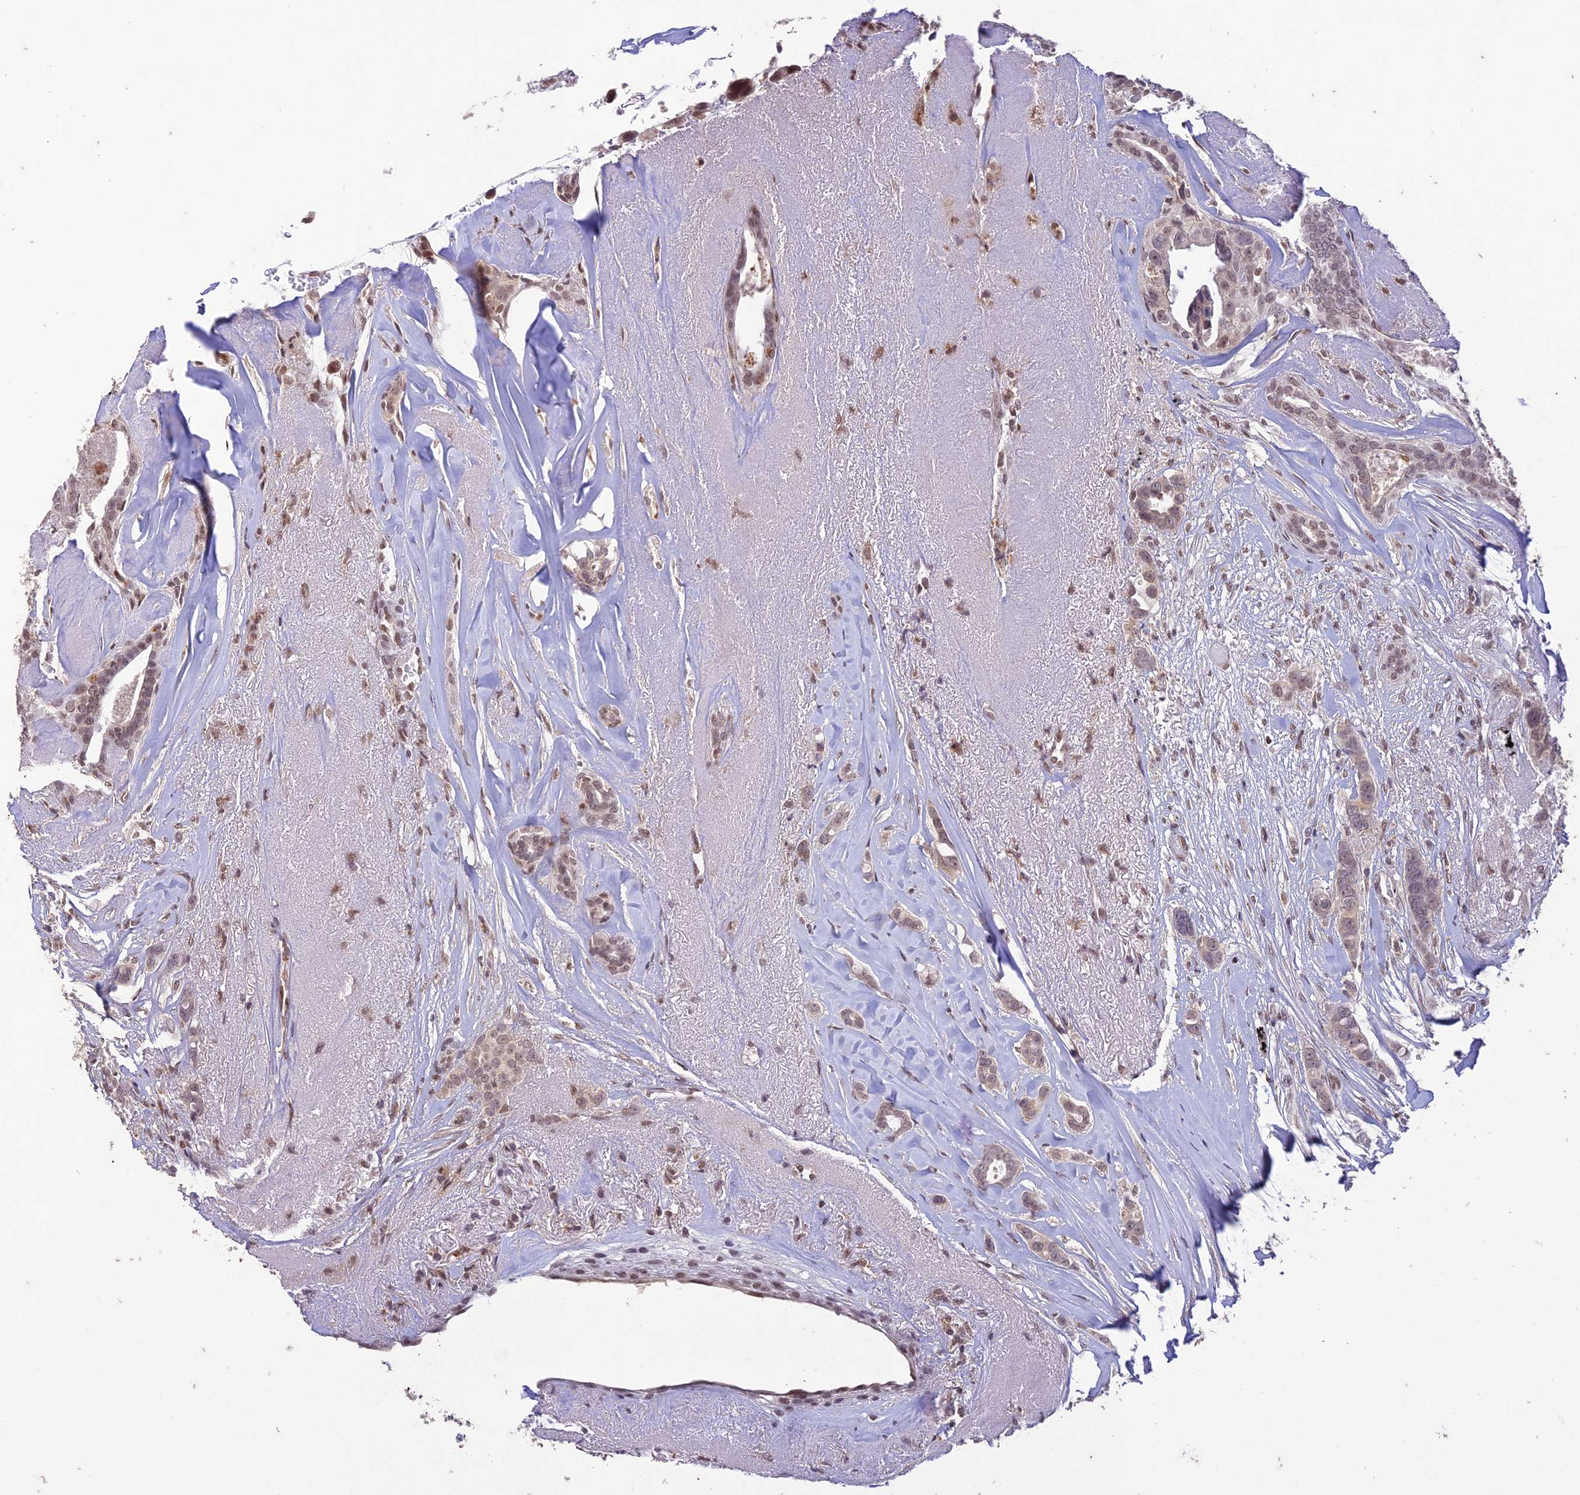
{"staining": {"intensity": "weak", "quantity": ">75%", "location": "nuclear"}, "tissue": "breast cancer", "cell_type": "Tumor cells", "image_type": "cancer", "snomed": [{"axis": "morphology", "description": "Lobular carcinoma"}, {"axis": "topography", "description": "Breast"}], "caption": "Immunohistochemistry (IHC) histopathology image of breast cancer (lobular carcinoma) stained for a protein (brown), which reveals low levels of weak nuclear staining in approximately >75% of tumor cells.", "gene": "POP4", "patient": {"sex": "female", "age": 51}}